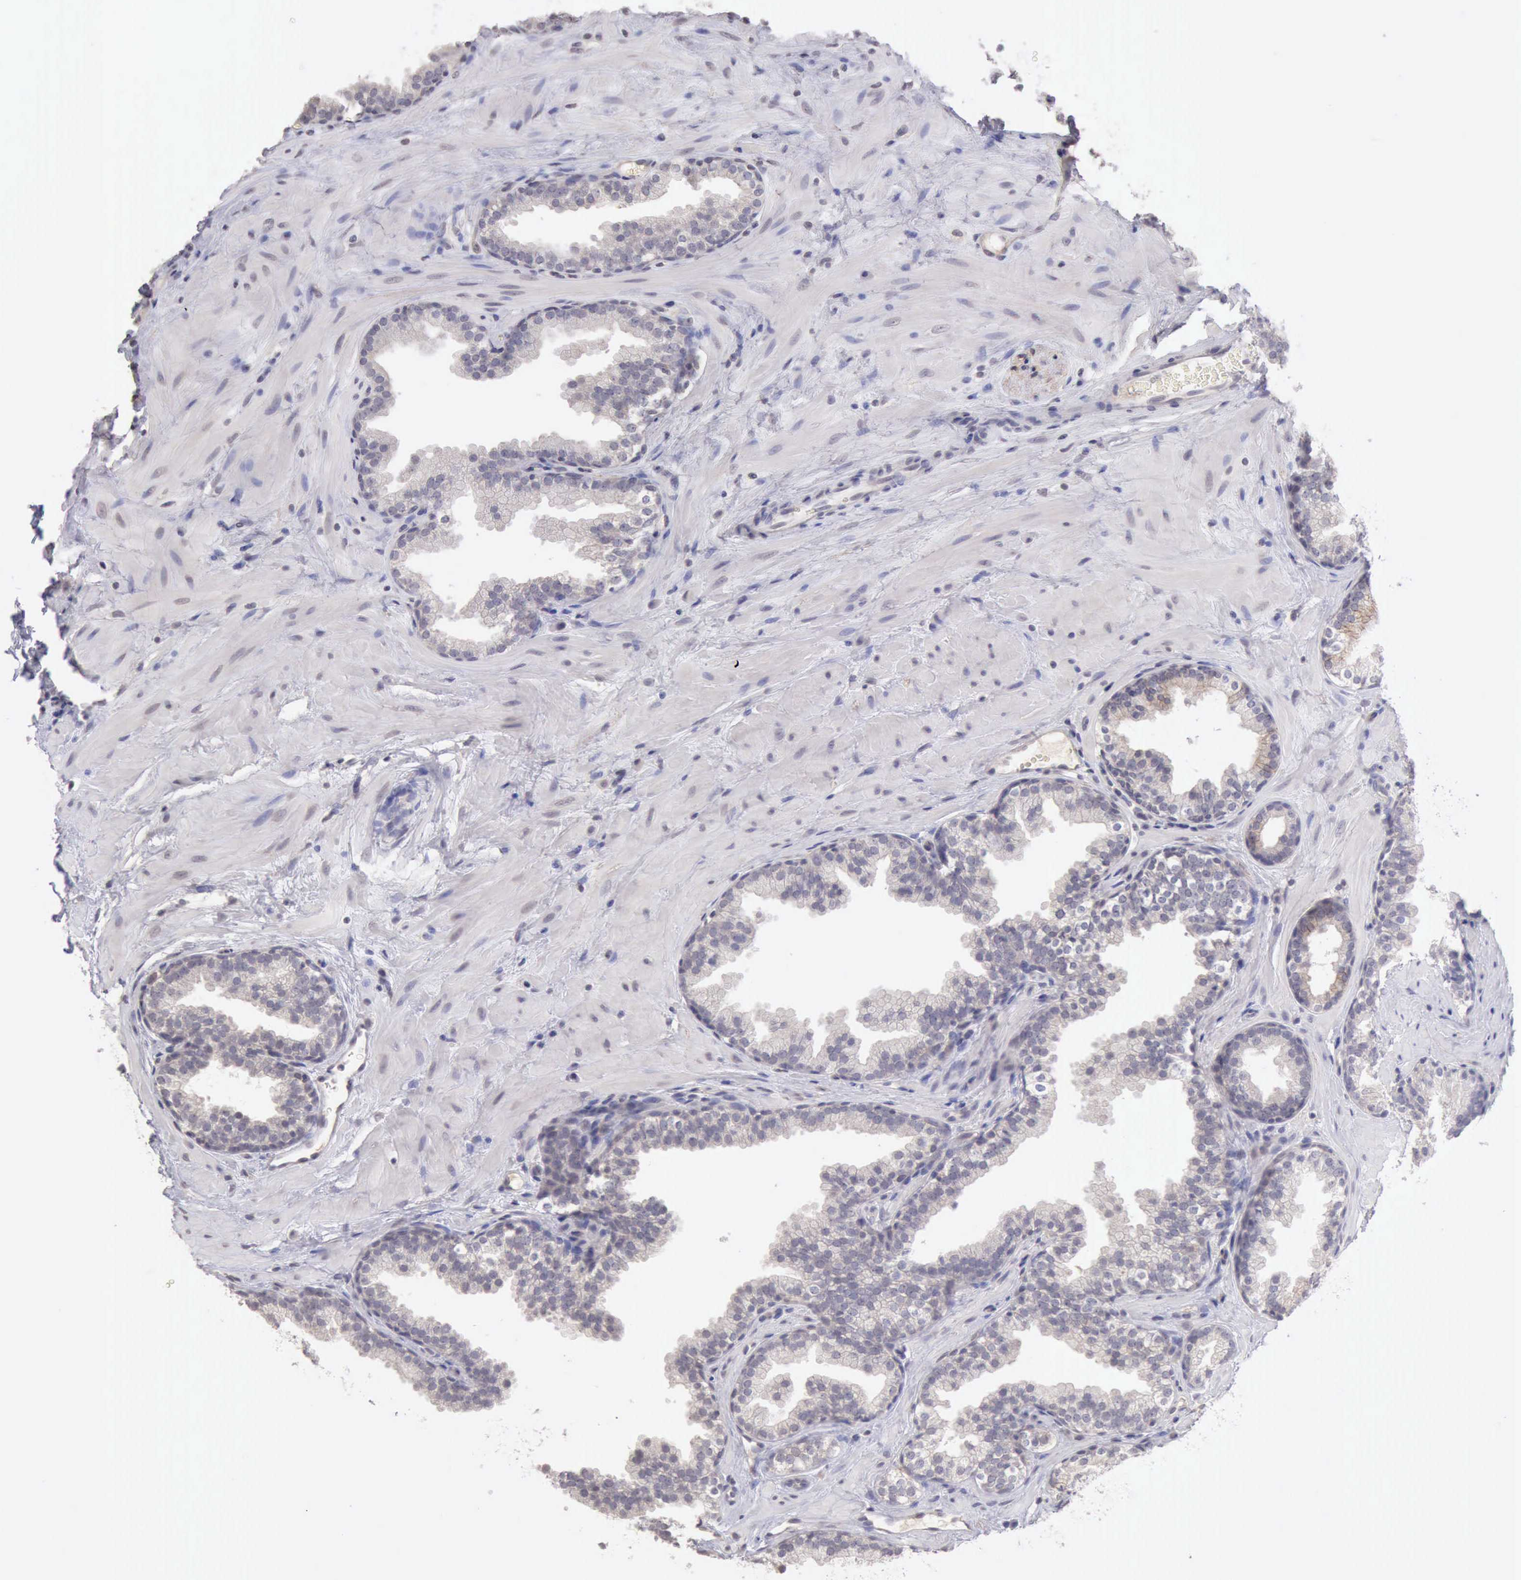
{"staining": {"intensity": "negative", "quantity": "none", "location": "none"}, "tissue": "prostate", "cell_type": "Glandular cells", "image_type": "normal", "snomed": [{"axis": "morphology", "description": "Normal tissue, NOS"}, {"axis": "topography", "description": "Prostate"}], "caption": "Histopathology image shows no significant protein staining in glandular cells of unremarkable prostate. The staining was performed using DAB (3,3'-diaminobenzidine) to visualize the protein expression in brown, while the nuclei were stained in blue with hematoxylin (Magnification: 20x).", "gene": "KCND1", "patient": {"sex": "male", "age": 51}}